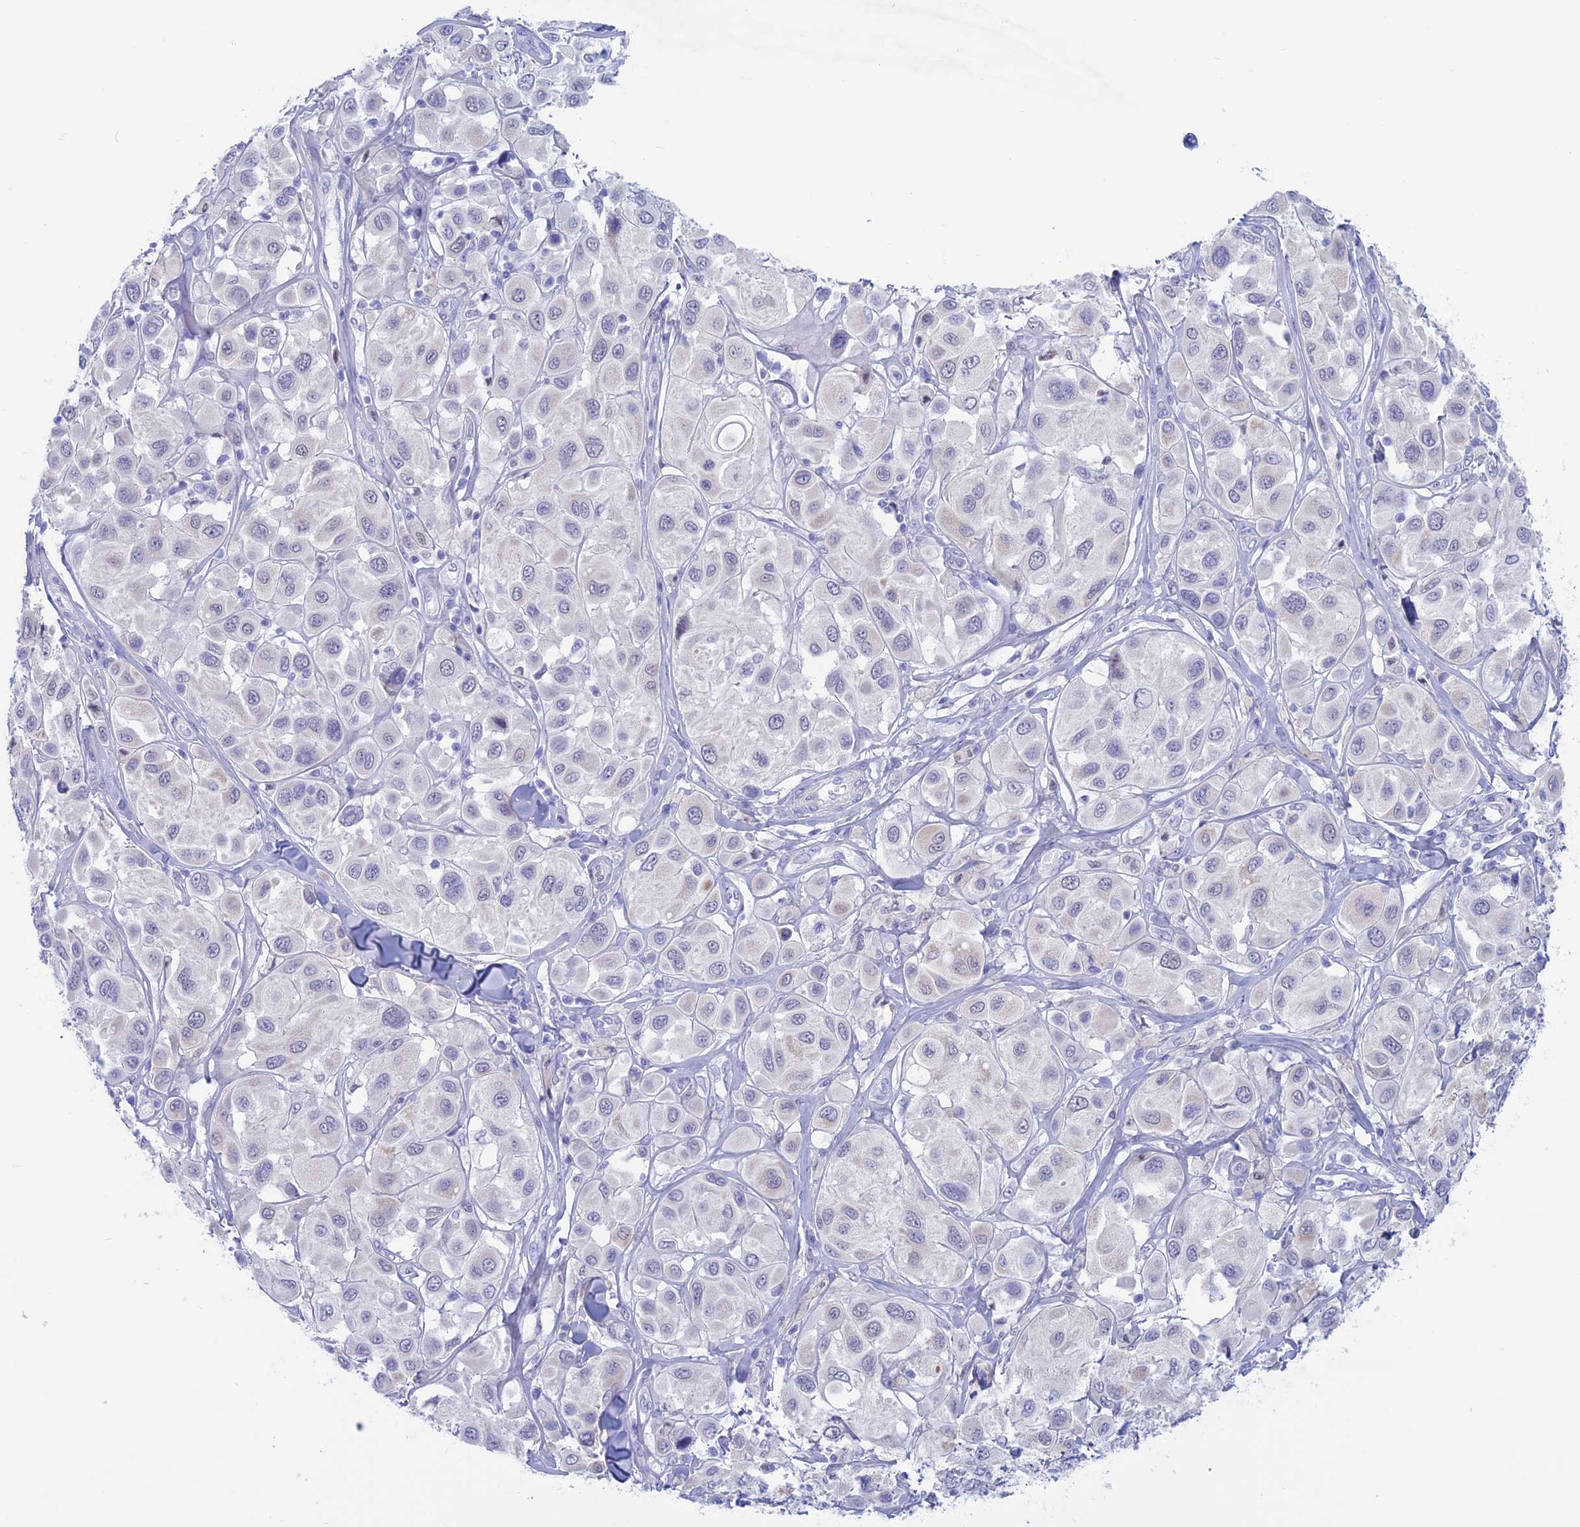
{"staining": {"intensity": "negative", "quantity": "none", "location": "none"}, "tissue": "melanoma", "cell_type": "Tumor cells", "image_type": "cancer", "snomed": [{"axis": "morphology", "description": "Malignant melanoma, Metastatic site"}, {"axis": "topography", "description": "Skin"}], "caption": "Immunohistochemical staining of malignant melanoma (metastatic site) demonstrates no significant positivity in tumor cells.", "gene": "LHFPL2", "patient": {"sex": "male", "age": 41}}